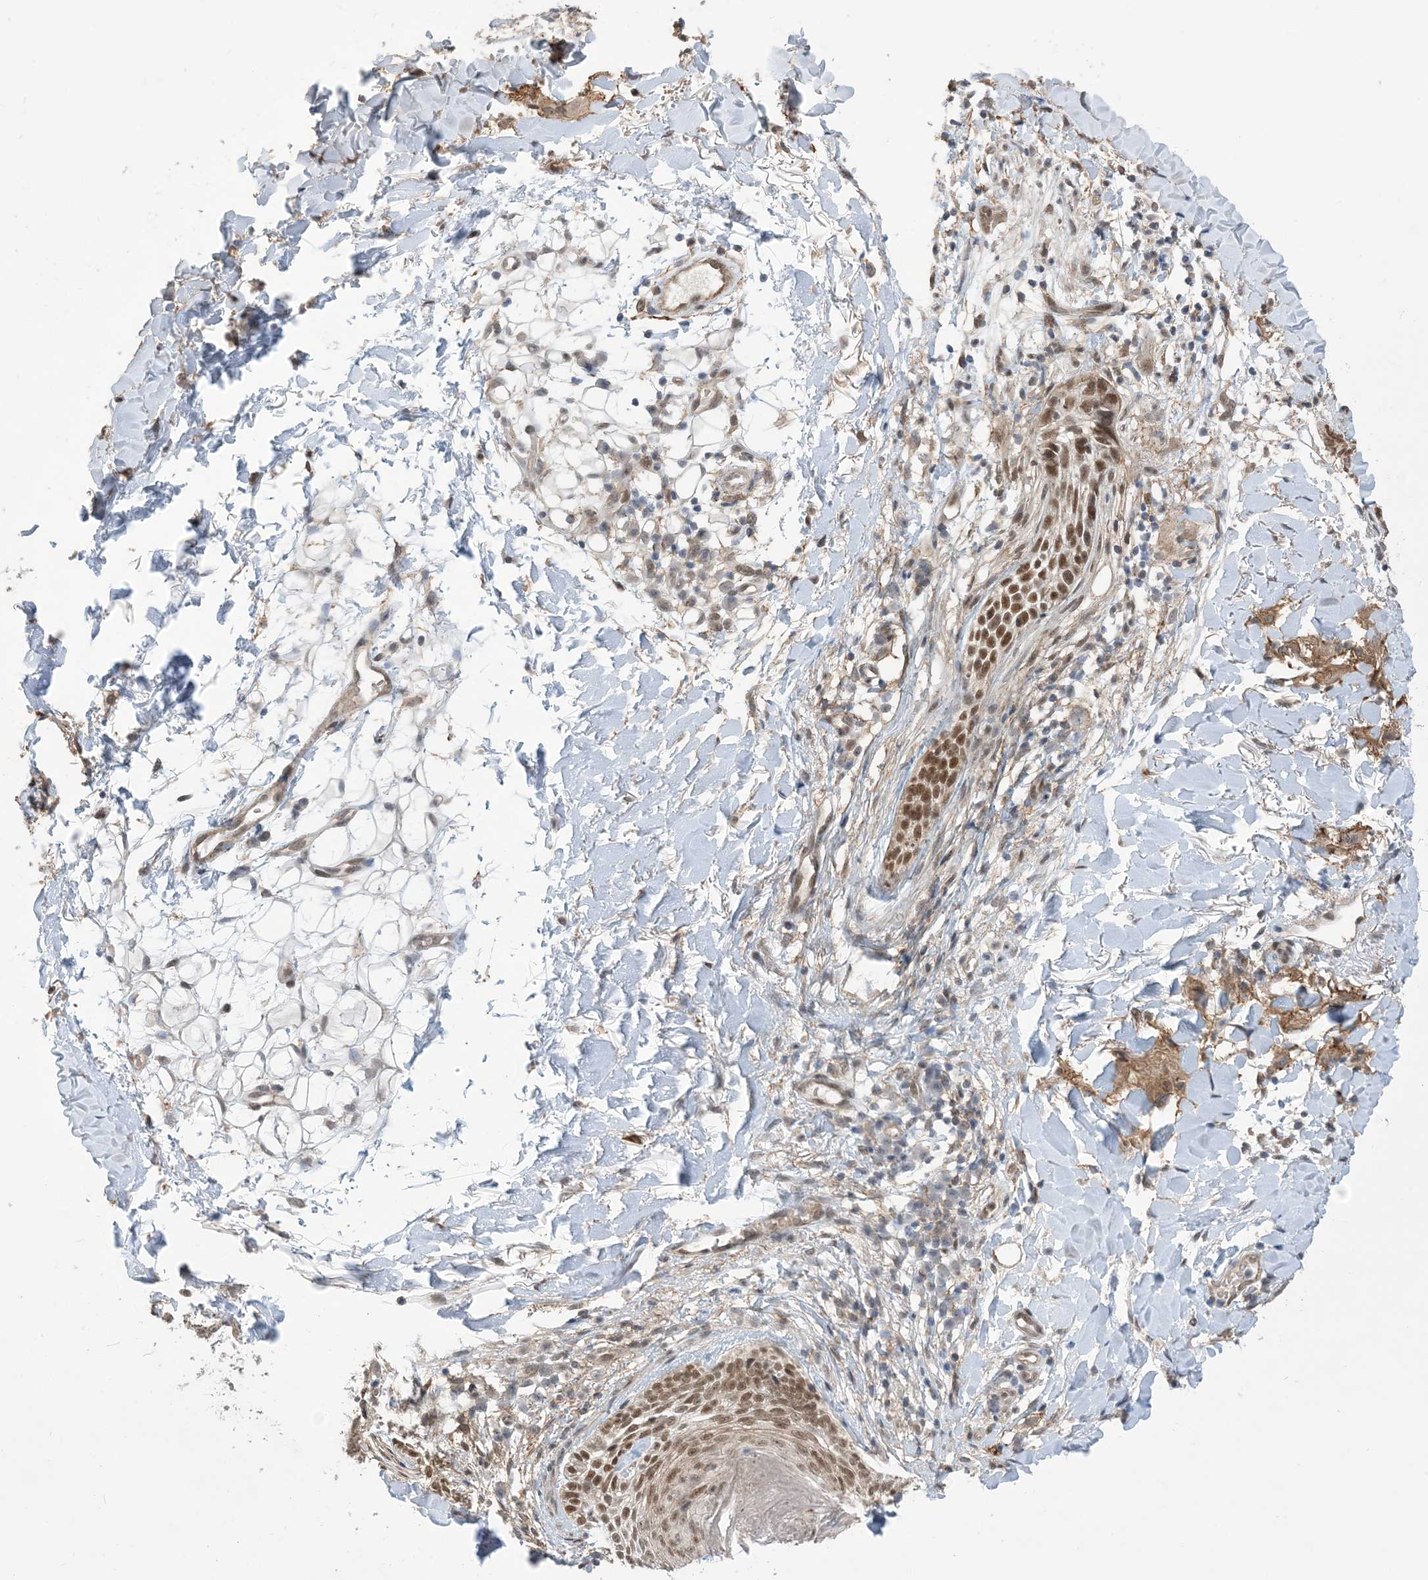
{"staining": {"intensity": "moderate", "quantity": ">75%", "location": "nuclear"}, "tissue": "skin cancer", "cell_type": "Tumor cells", "image_type": "cancer", "snomed": [{"axis": "morphology", "description": "Basal cell carcinoma"}, {"axis": "topography", "description": "Skin"}], "caption": "Protein expression analysis of skin cancer (basal cell carcinoma) demonstrates moderate nuclear positivity in approximately >75% of tumor cells.", "gene": "ZNF8", "patient": {"sex": "male", "age": 85}}